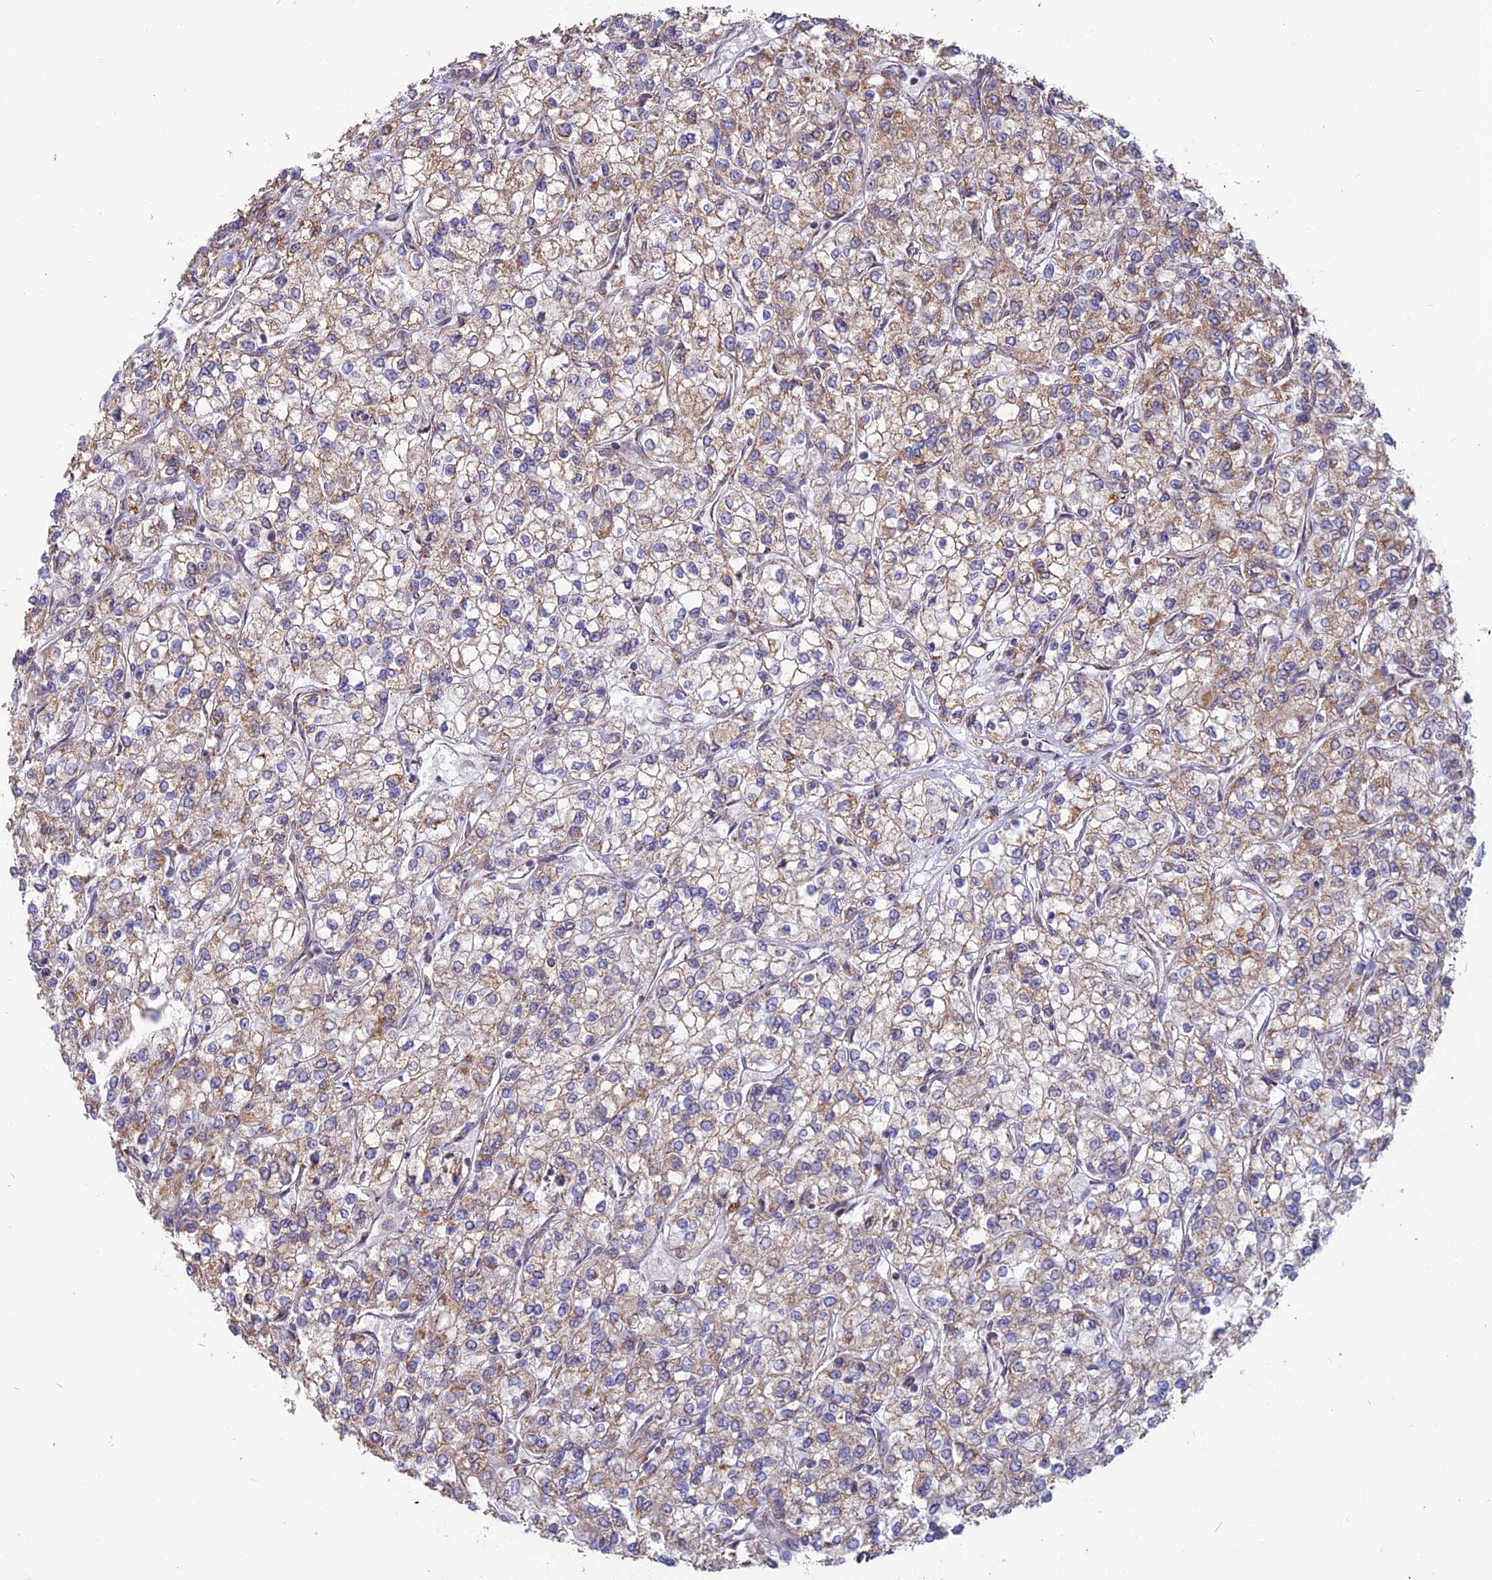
{"staining": {"intensity": "weak", "quantity": "25%-75%", "location": "cytoplasmic/membranous"}, "tissue": "renal cancer", "cell_type": "Tumor cells", "image_type": "cancer", "snomed": [{"axis": "morphology", "description": "Adenocarcinoma, NOS"}, {"axis": "topography", "description": "Kidney"}], "caption": "Immunohistochemistry (IHC) staining of renal cancer, which shows low levels of weak cytoplasmic/membranous staining in about 25%-75% of tumor cells indicating weak cytoplasmic/membranous protein positivity. The staining was performed using DAB (3,3'-diaminobenzidine) (brown) for protein detection and nuclei were counterstained in hematoxylin (blue).", "gene": "ARHGAP40", "patient": {"sex": "male", "age": 80}}